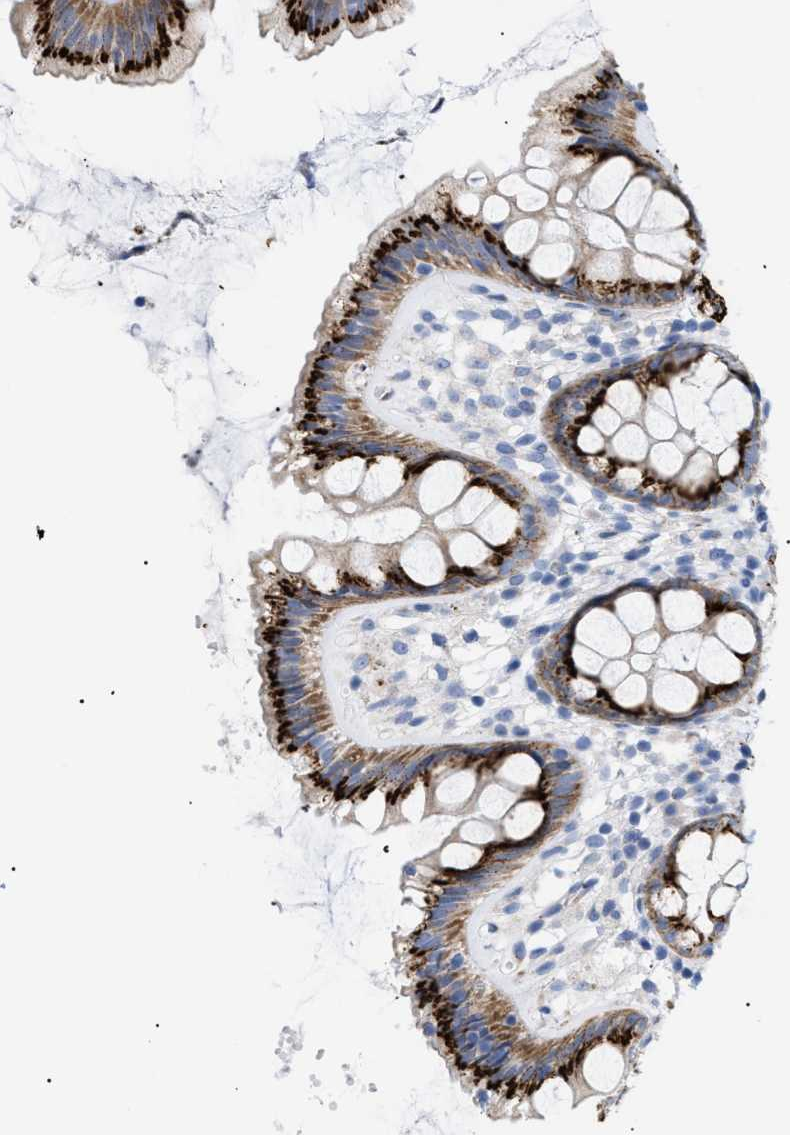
{"staining": {"intensity": "negative", "quantity": "none", "location": "none"}, "tissue": "colon", "cell_type": "Endothelial cells", "image_type": "normal", "snomed": [{"axis": "morphology", "description": "Normal tissue, NOS"}, {"axis": "topography", "description": "Colon"}], "caption": "Human colon stained for a protein using immunohistochemistry (IHC) reveals no positivity in endothelial cells.", "gene": "TMEM17", "patient": {"sex": "female", "age": 56}}